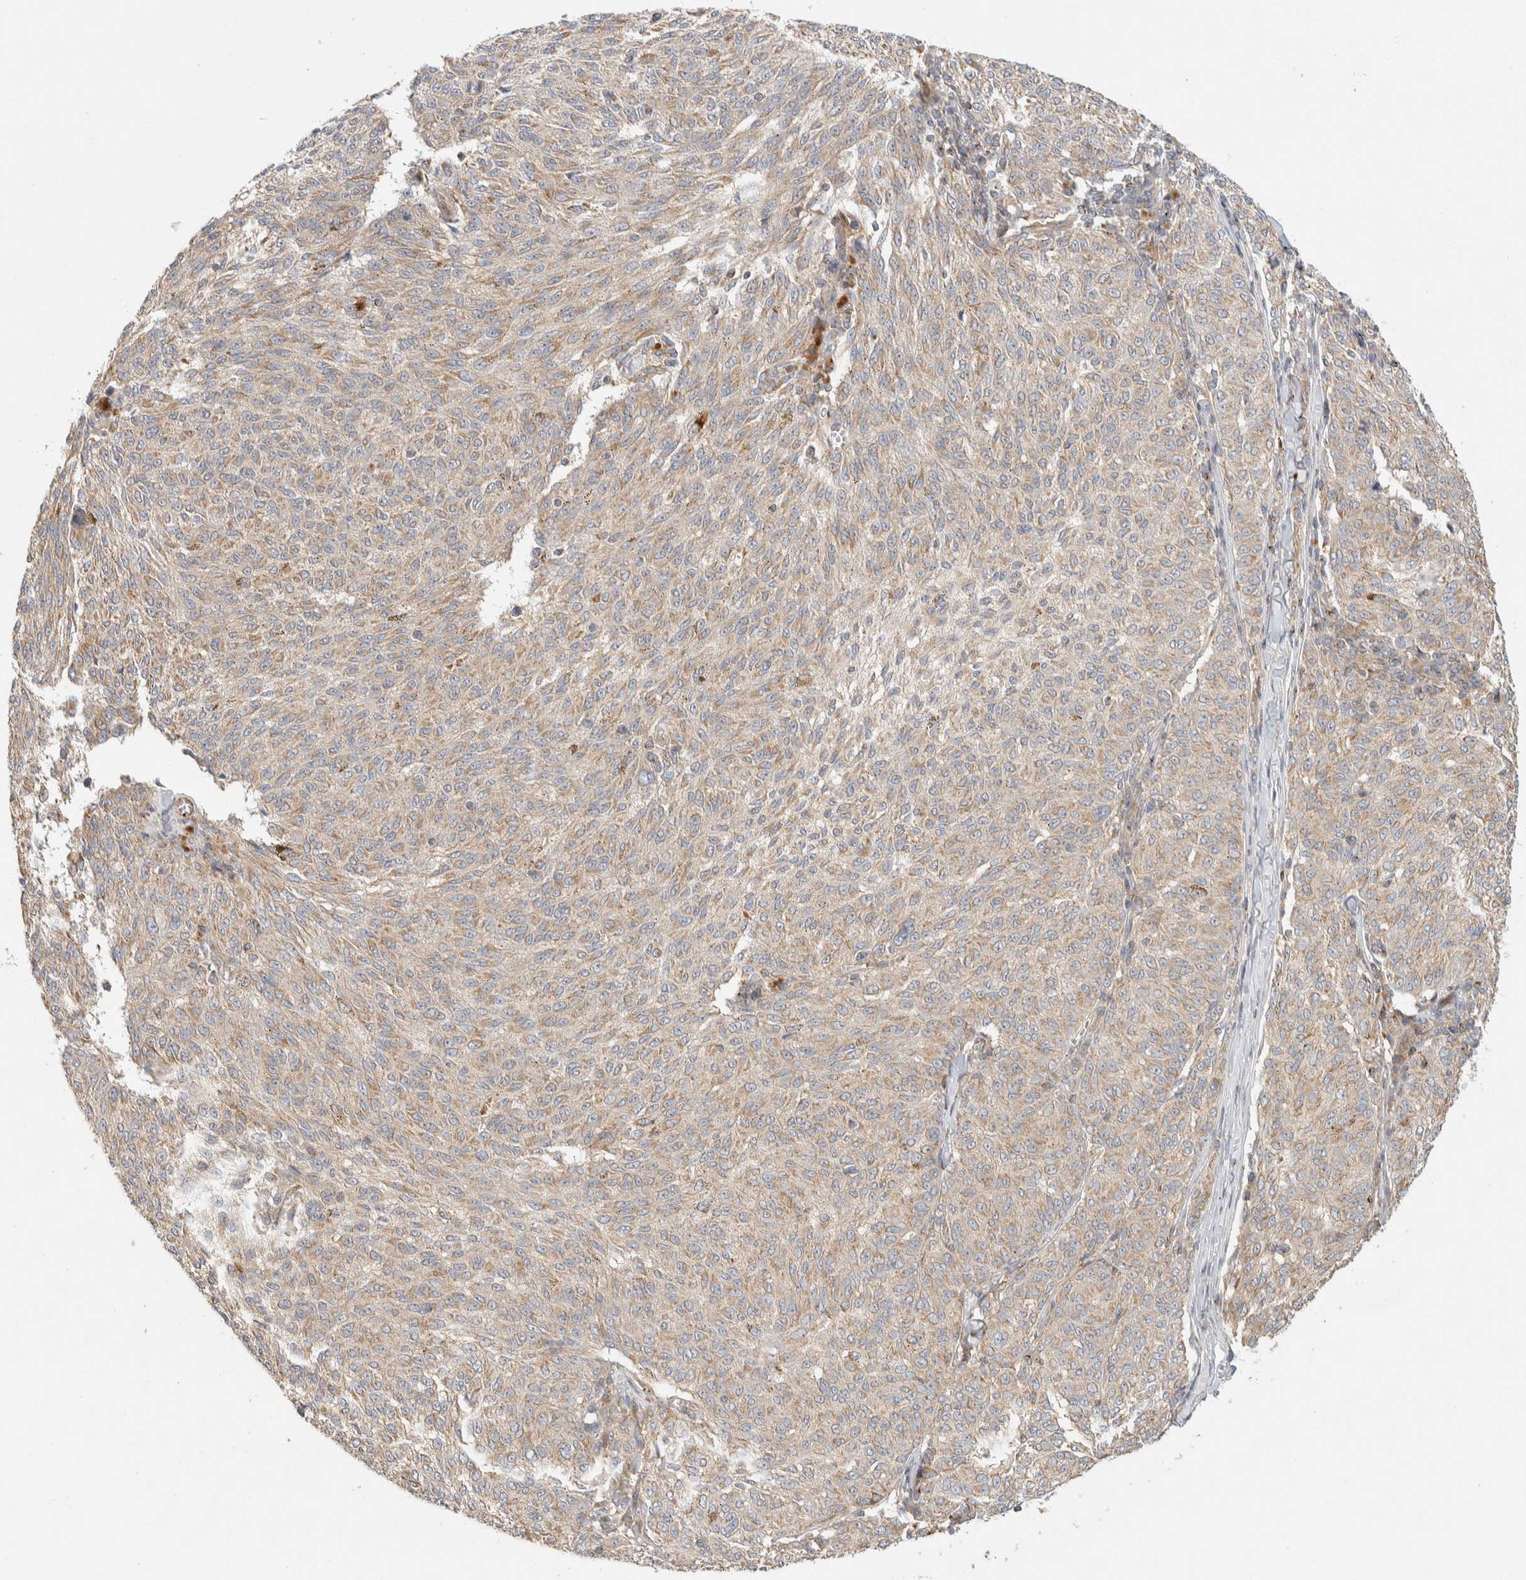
{"staining": {"intensity": "weak", "quantity": "25%-75%", "location": "cytoplasmic/membranous"}, "tissue": "melanoma", "cell_type": "Tumor cells", "image_type": "cancer", "snomed": [{"axis": "morphology", "description": "Malignant melanoma, NOS"}, {"axis": "topography", "description": "Skin"}], "caption": "Protein staining by IHC displays weak cytoplasmic/membranous expression in approximately 25%-75% of tumor cells in malignant melanoma. (Stains: DAB (3,3'-diaminobenzidine) in brown, nuclei in blue, Microscopy: brightfield microscopy at high magnification).", "gene": "KIF9", "patient": {"sex": "female", "age": 72}}